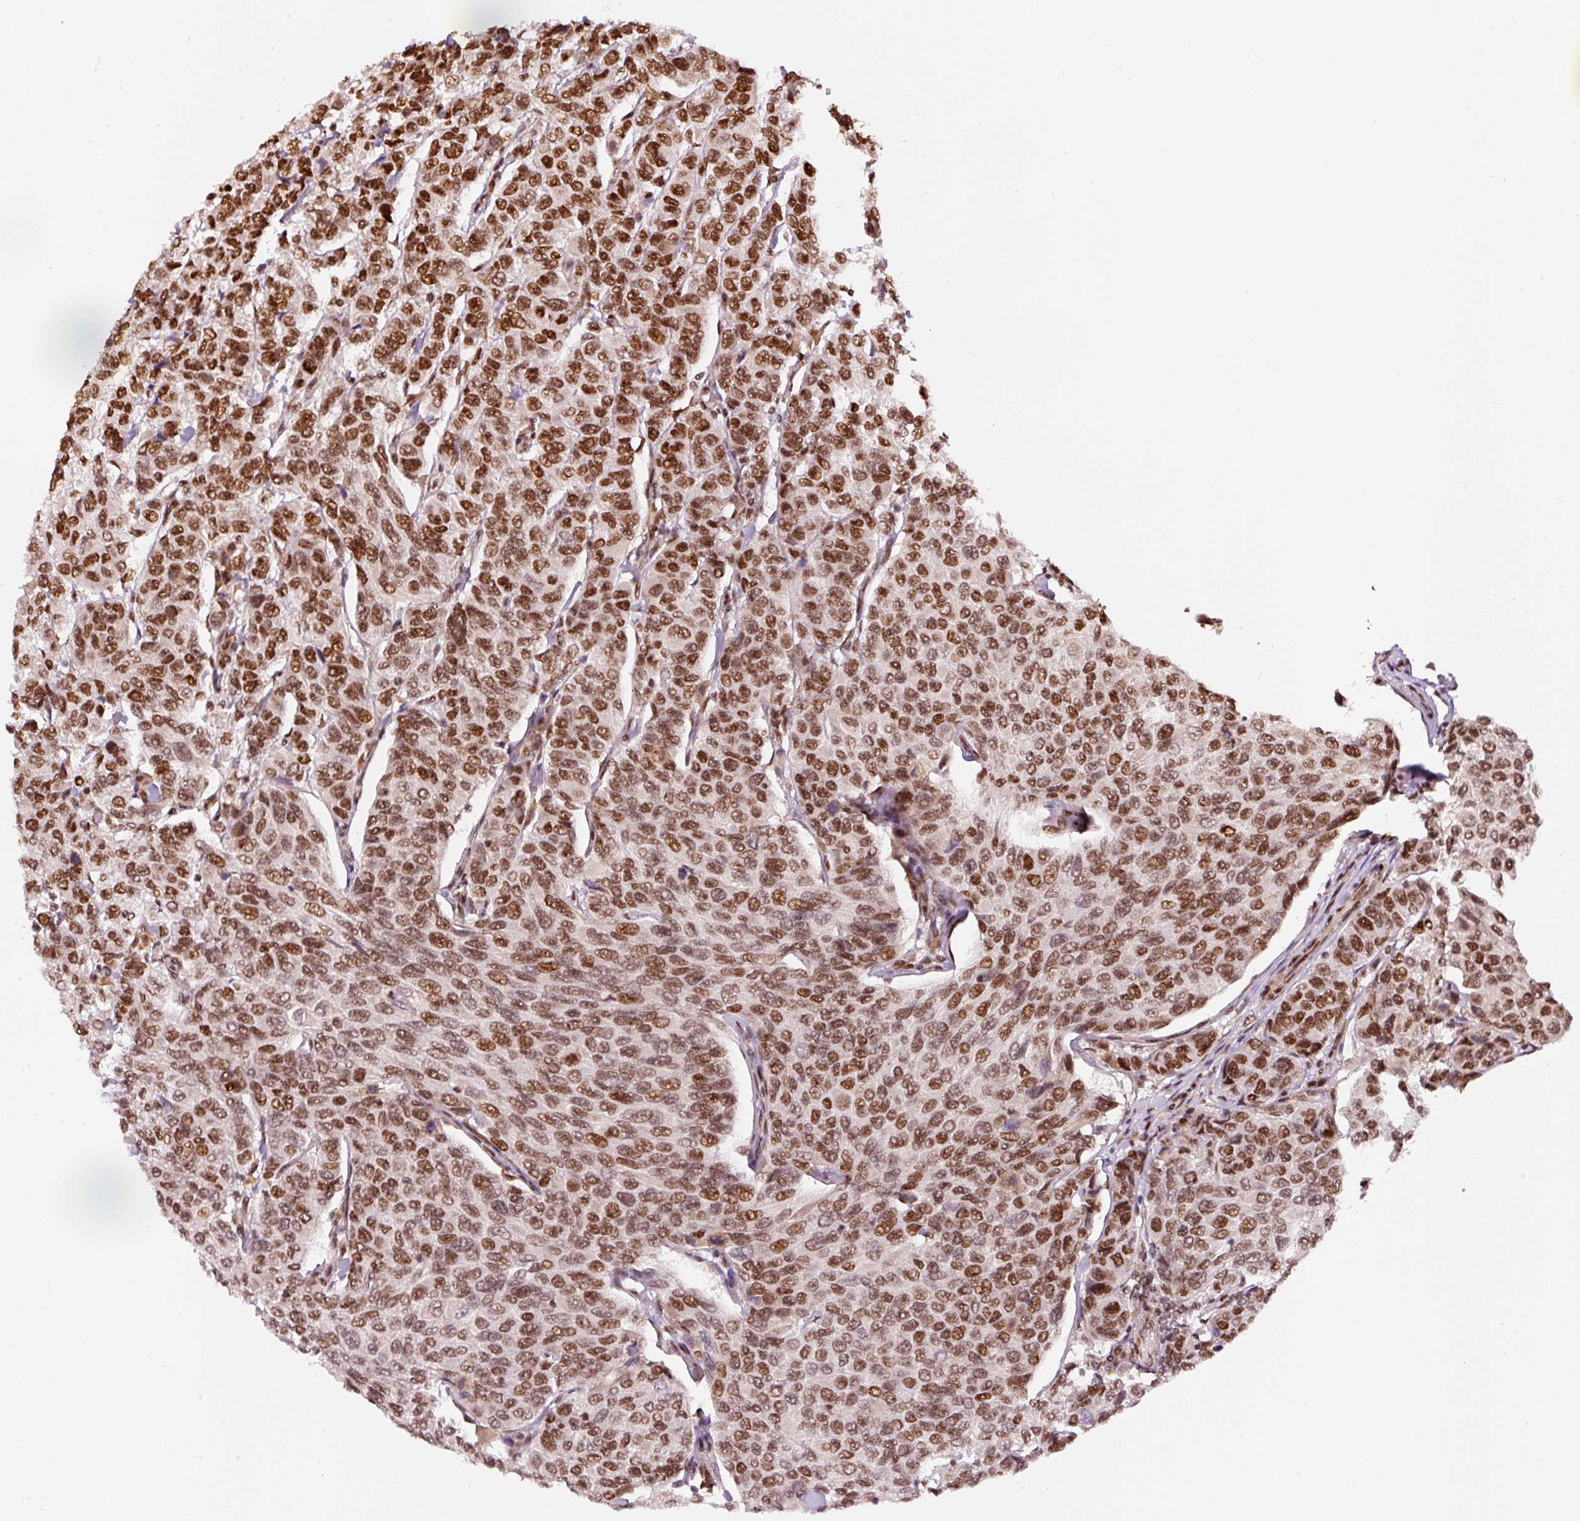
{"staining": {"intensity": "strong", "quantity": ">75%", "location": "nuclear"}, "tissue": "breast cancer", "cell_type": "Tumor cells", "image_type": "cancer", "snomed": [{"axis": "morphology", "description": "Duct carcinoma"}, {"axis": "topography", "description": "Breast"}], "caption": "Breast cancer (invasive ductal carcinoma) stained with DAB (3,3'-diaminobenzidine) immunohistochemistry demonstrates high levels of strong nuclear staining in approximately >75% of tumor cells.", "gene": "HNRNPC", "patient": {"sex": "female", "age": 55}}